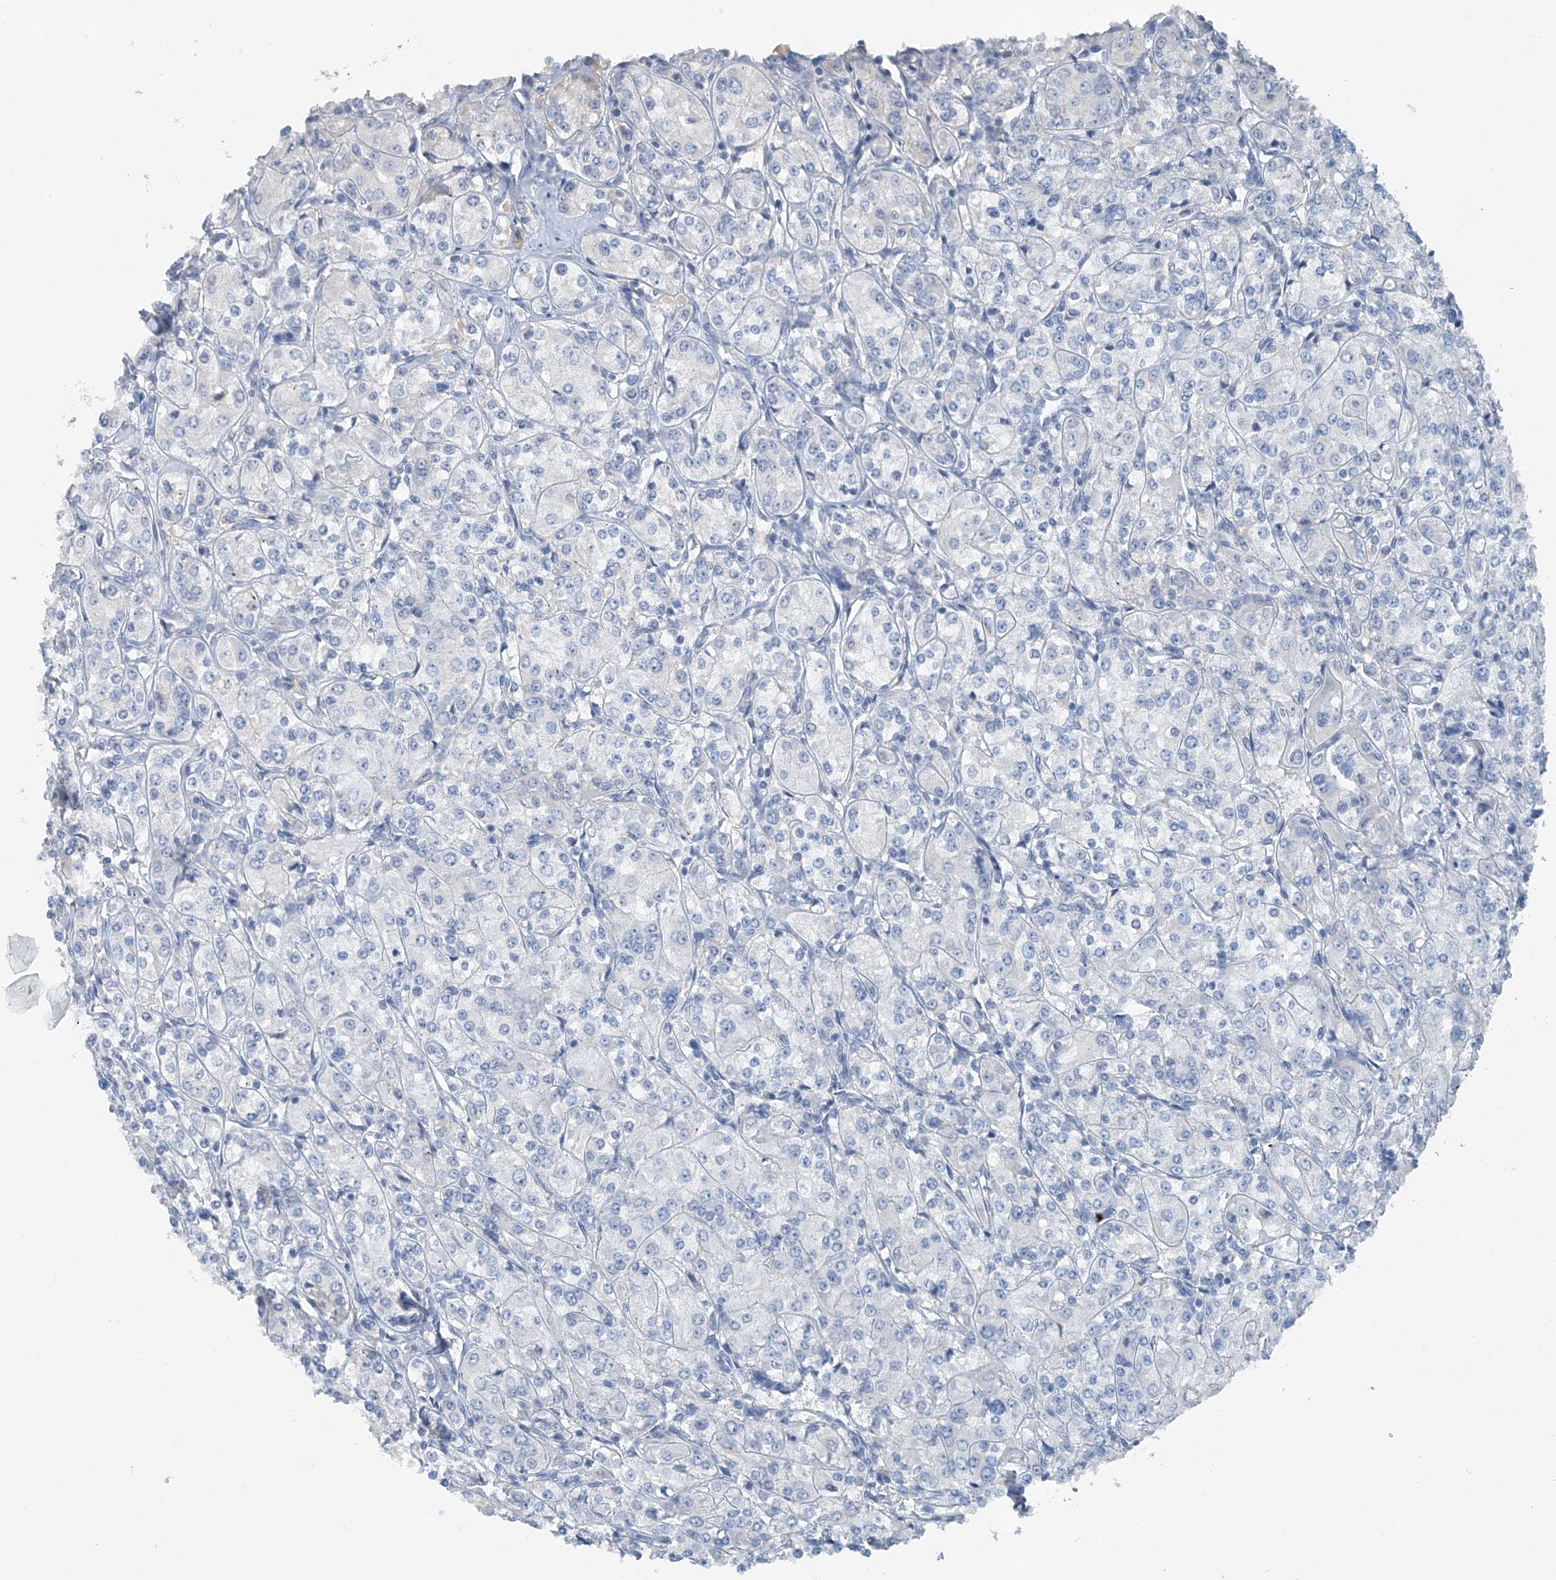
{"staining": {"intensity": "negative", "quantity": "none", "location": "none"}, "tissue": "renal cancer", "cell_type": "Tumor cells", "image_type": "cancer", "snomed": [{"axis": "morphology", "description": "Adenocarcinoma, NOS"}, {"axis": "topography", "description": "Kidney"}], "caption": "A micrograph of renal adenocarcinoma stained for a protein shows no brown staining in tumor cells. (Brightfield microscopy of DAB IHC at high magnification).", "gene": "CTRL", "patient": {"sex": "male", "age": 77}}